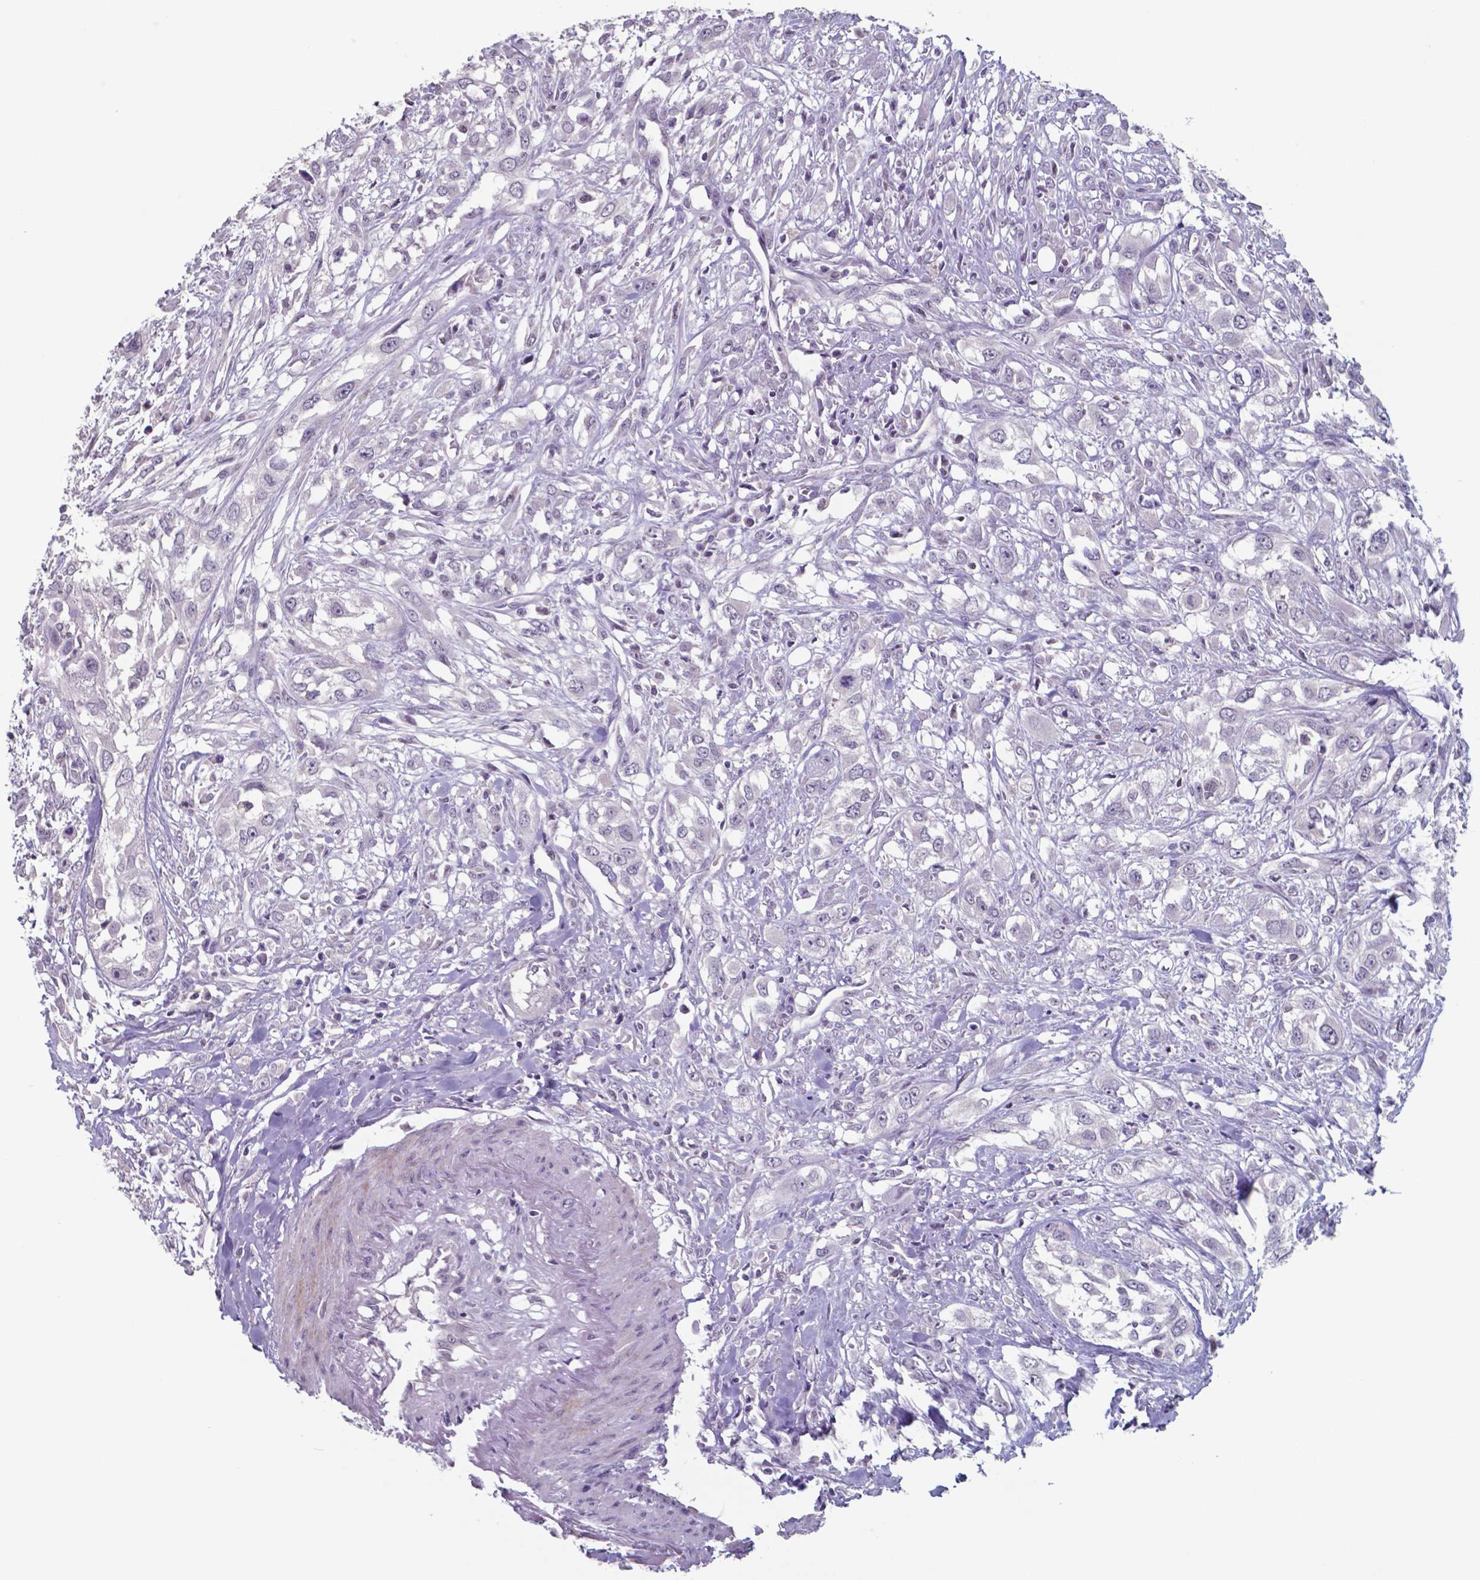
{"staining": {"intensity": "negative", "quantity": "none", "location": "none"}, "tissue": "urothelial cancer", "cell_type": "Tumor cells", "image_type": "cancer", "snomed": [{"axis": "morphology", "description": "Urothelial carcinoma, High grade"}, {"axis": "topography", "description": "Urinary bladder"}], "caption": "Immunohistochemistry (IHC) photomicrograph of urothelial cancer stained for a protein (brown), which exhibits no staining in tumor cells. The staining is performed using DAB (3,3'-diaminobenzidine) brown chromogen with nuclei counter-stained in using hematoxylin.", "gene": "TDP2", "patient": {"sex": "male", "age": 67}}